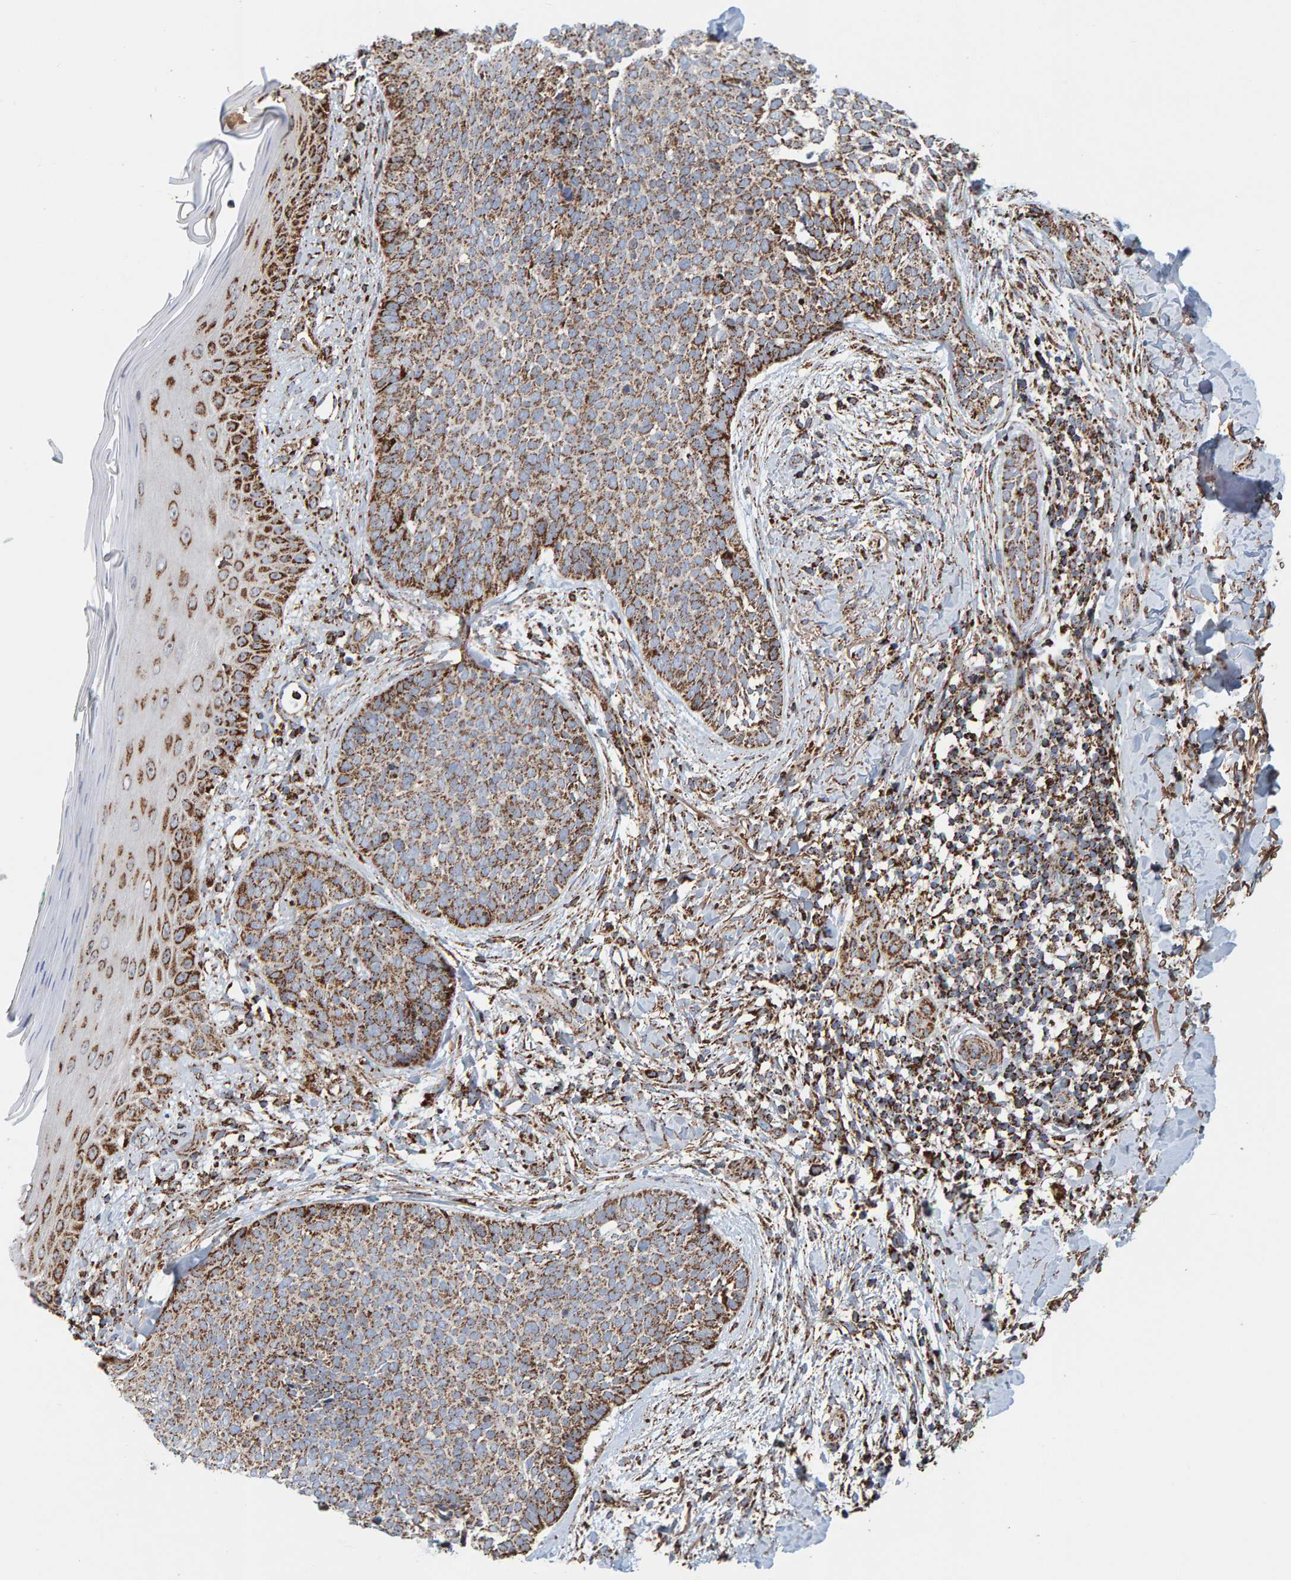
{"staining": {"intensity": "weak", "quantity": ">75%", "location": "cytoplasmic/membranous"}, "tissue": "skin cancer", "cell_type": "Tumor cells", "image_type": "cancer", "snomed": [{"axis": "morphology", "description": "Normal tissue, NOS"}, {"axis": "morphology", "description": "Basal cell carcinoma"}, {"axis": "topography", "description": "Skin"}], "caption": "The photomicrograph shows a brown stain indicating the presence of a protein in the cytoplasmic/membranous of tumor cells in skin cancer.", "gene": "MRPL45", "patient": {"sex": "male", "age": 67}}